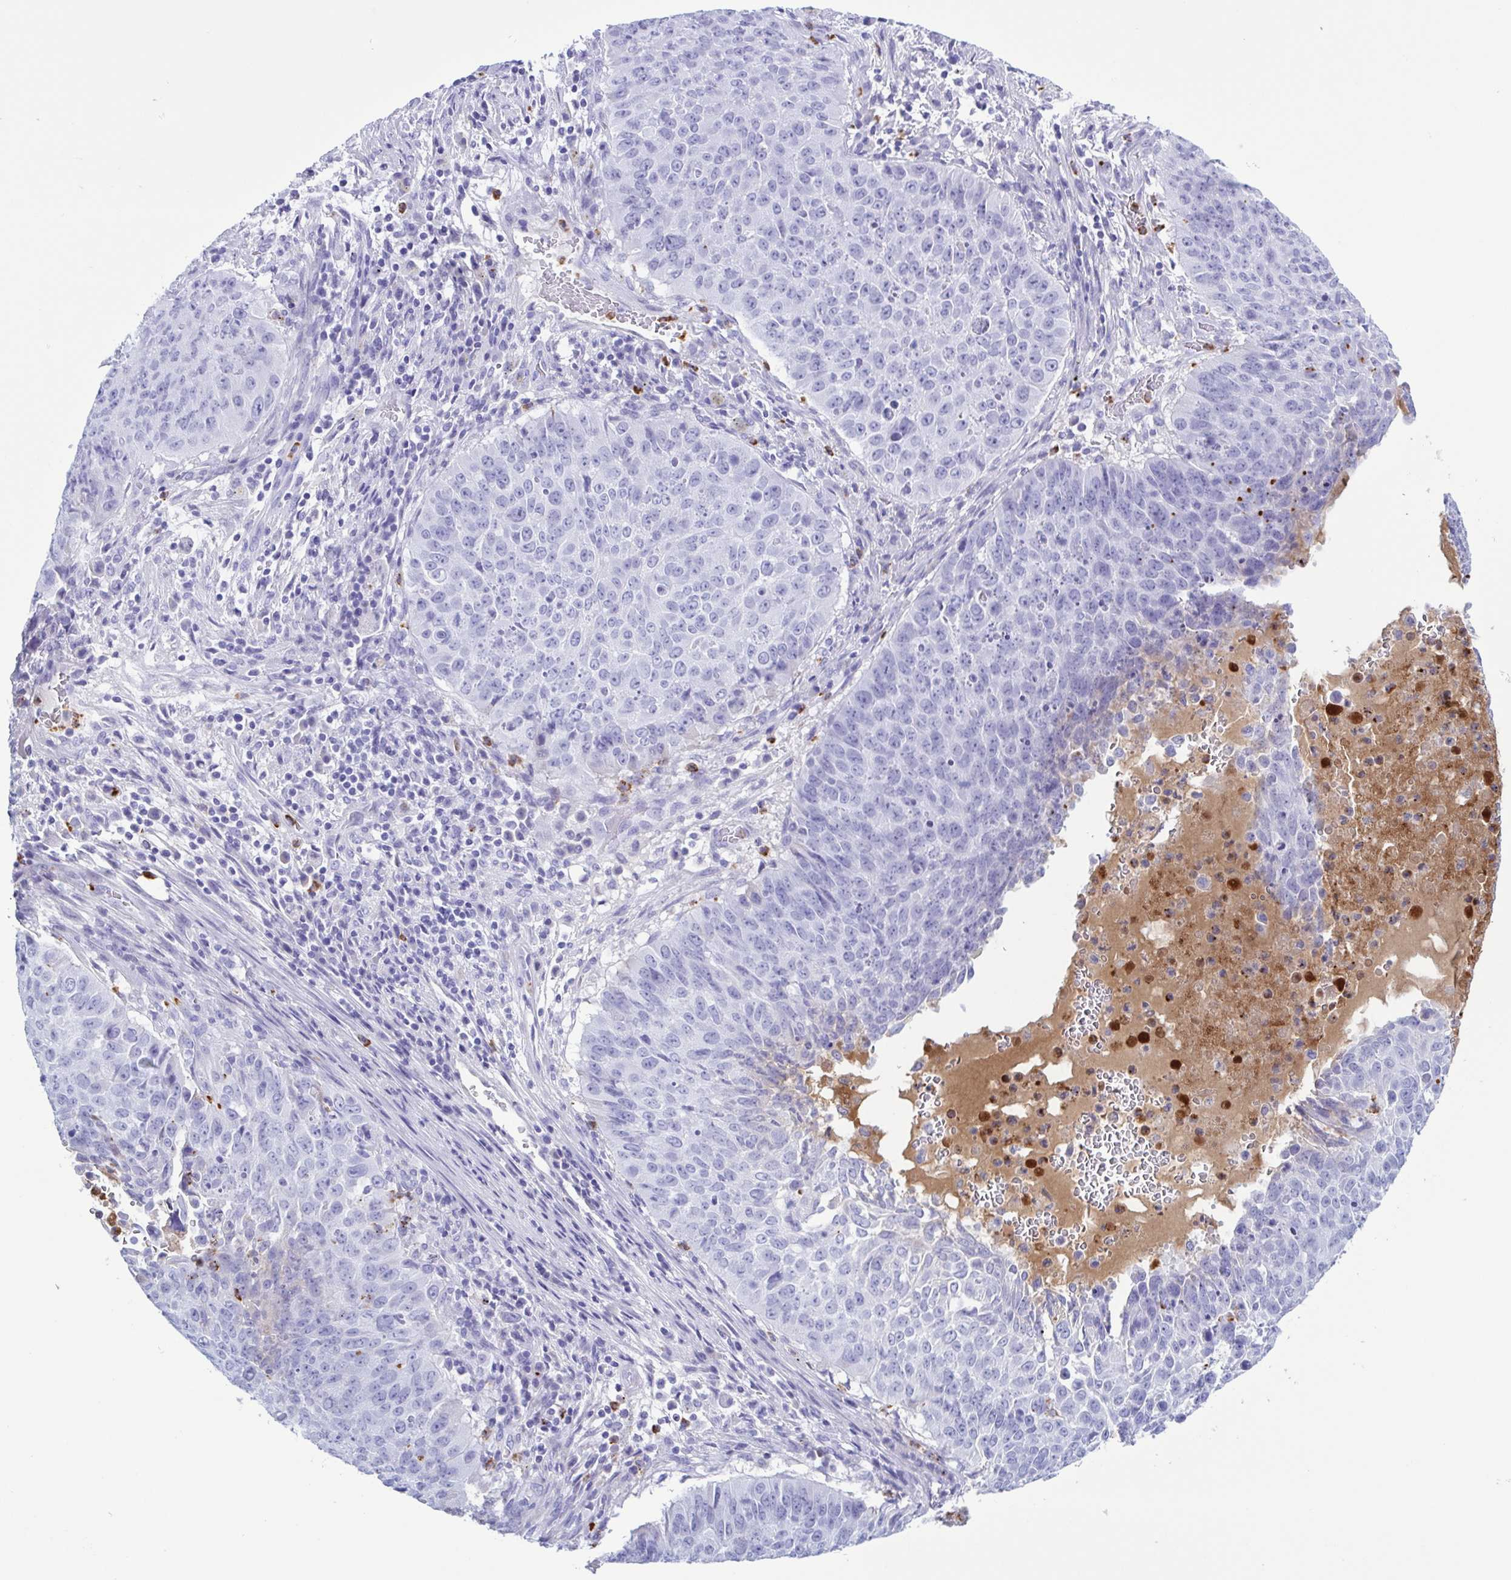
{"staining": {"intensity": "negative", "quantity": "none", "location": "none"}, "tissue": "lung cancer", "cell_type": "Tumor cells", "image_type": "cancer", "snomed": [{"axis": "morphology", "description": "Normal tissue, NOS"}, {"axis": "morphology", "description": "Squamous cell carcinoma, NOS"}, {"axis": "topography", "description": "Bronchus"}, {"axis": "topography", "description": "Lung"}], "caption": "Human lung squamous cell carcinoma stained for a protein using IHC exhibits no positivity in tumor cells.", "gene": "LTF", "patient": {"sex": "male", "age": 64}}